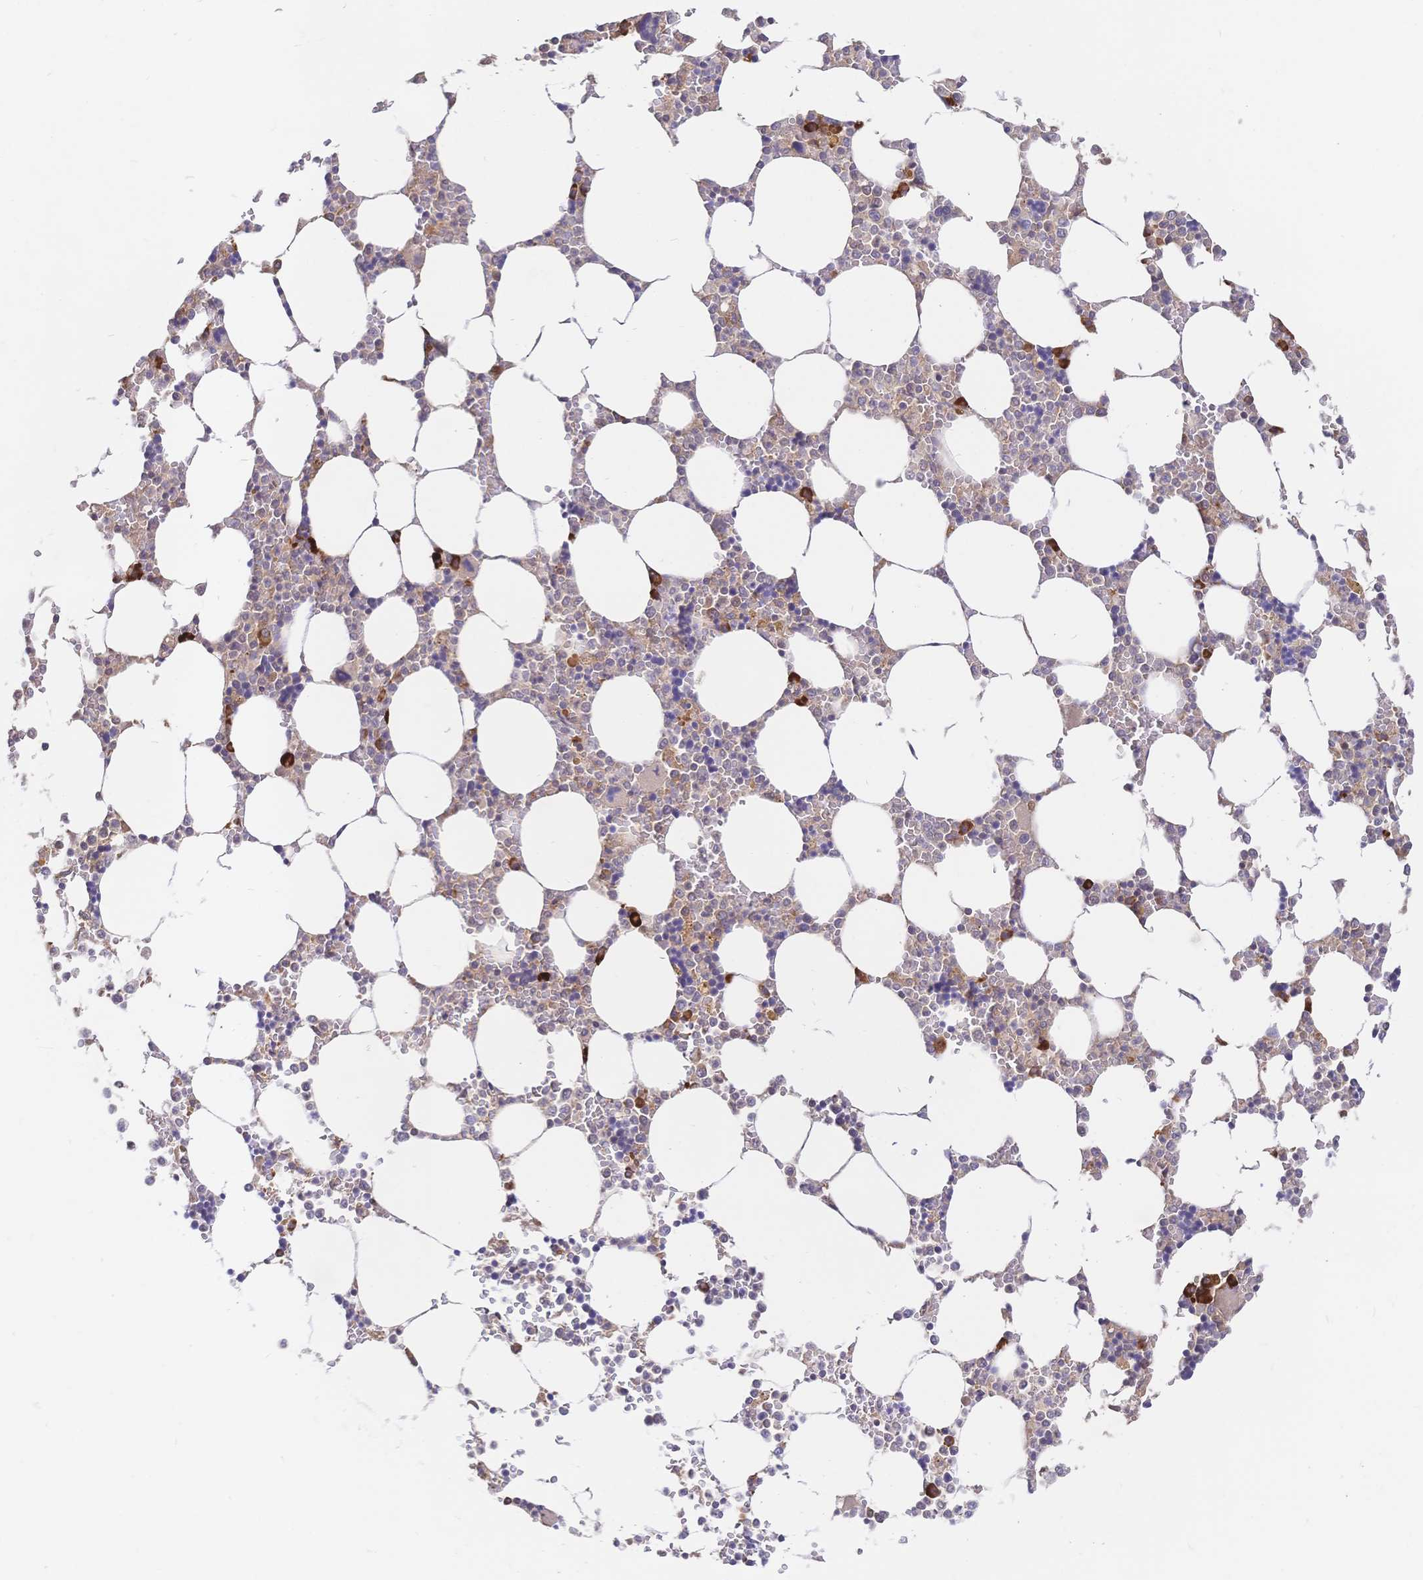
{"staining": {"intensity": "strong", "quantity": "<25%", "location": "cytoplasmic/membranous"}, "tissue": "bone marrow", "cell_type": "Hematopoietic cells", "image_type": "normal", "snomed": [{"axis": "morphology", "description": "Normal tissue, NOS"}, {"axis": "topography", "description": "Bone marrow"}], "caption": "The micrograph reveals a brown stain indicating the presence of a protein in the cytoplasmic/membranous of hematopoietic cells in bone marrow. Immunohistochemistry (ihc) stains the protein in brown and the nuclei are stained blue.", "gene": "LMO4", "patient": {"sex": "male", "age": 64}}